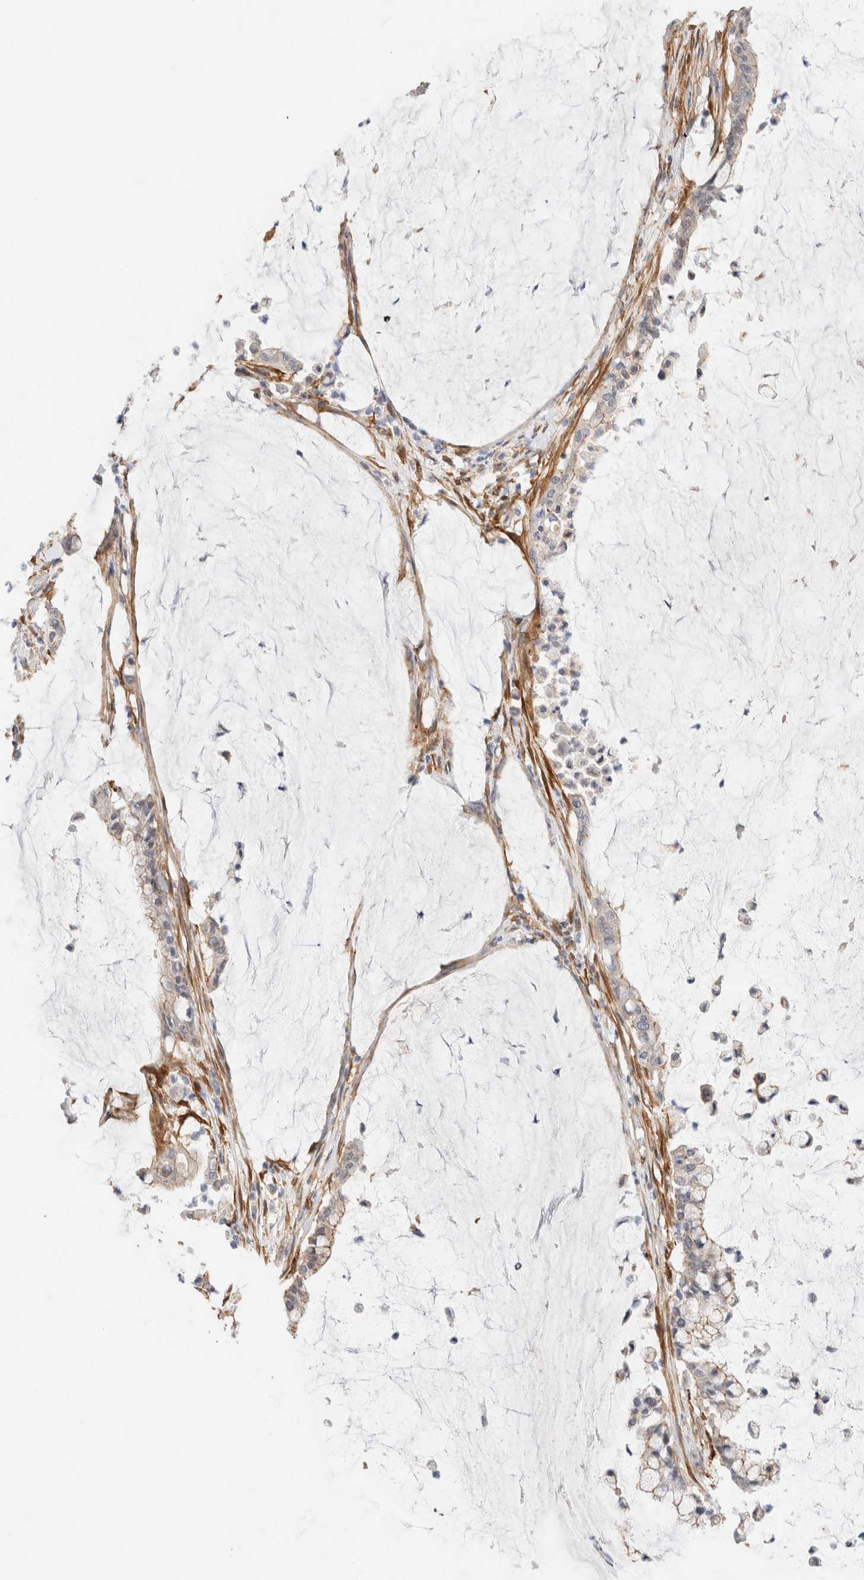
{"staining": {"intensity": "weak", "quantity": "25%-75%", "location": "cytoplasmic/membranous"}, "tissue": "pancreatic cancer", "cell_type": "Tumor cells", "image_type": "cancer", "snomed": [{"axis": "morphology", "description": "Adenocarcinoma, NOS"}, {"axis": "topography", "description": "Pancreas"}], "caption": "Pancreatic cancer stained with a protein marker demonstrates weak staining in tumor cells.", "gene": "LMCD1", "patient": {"sex": "male", "age": 41}}